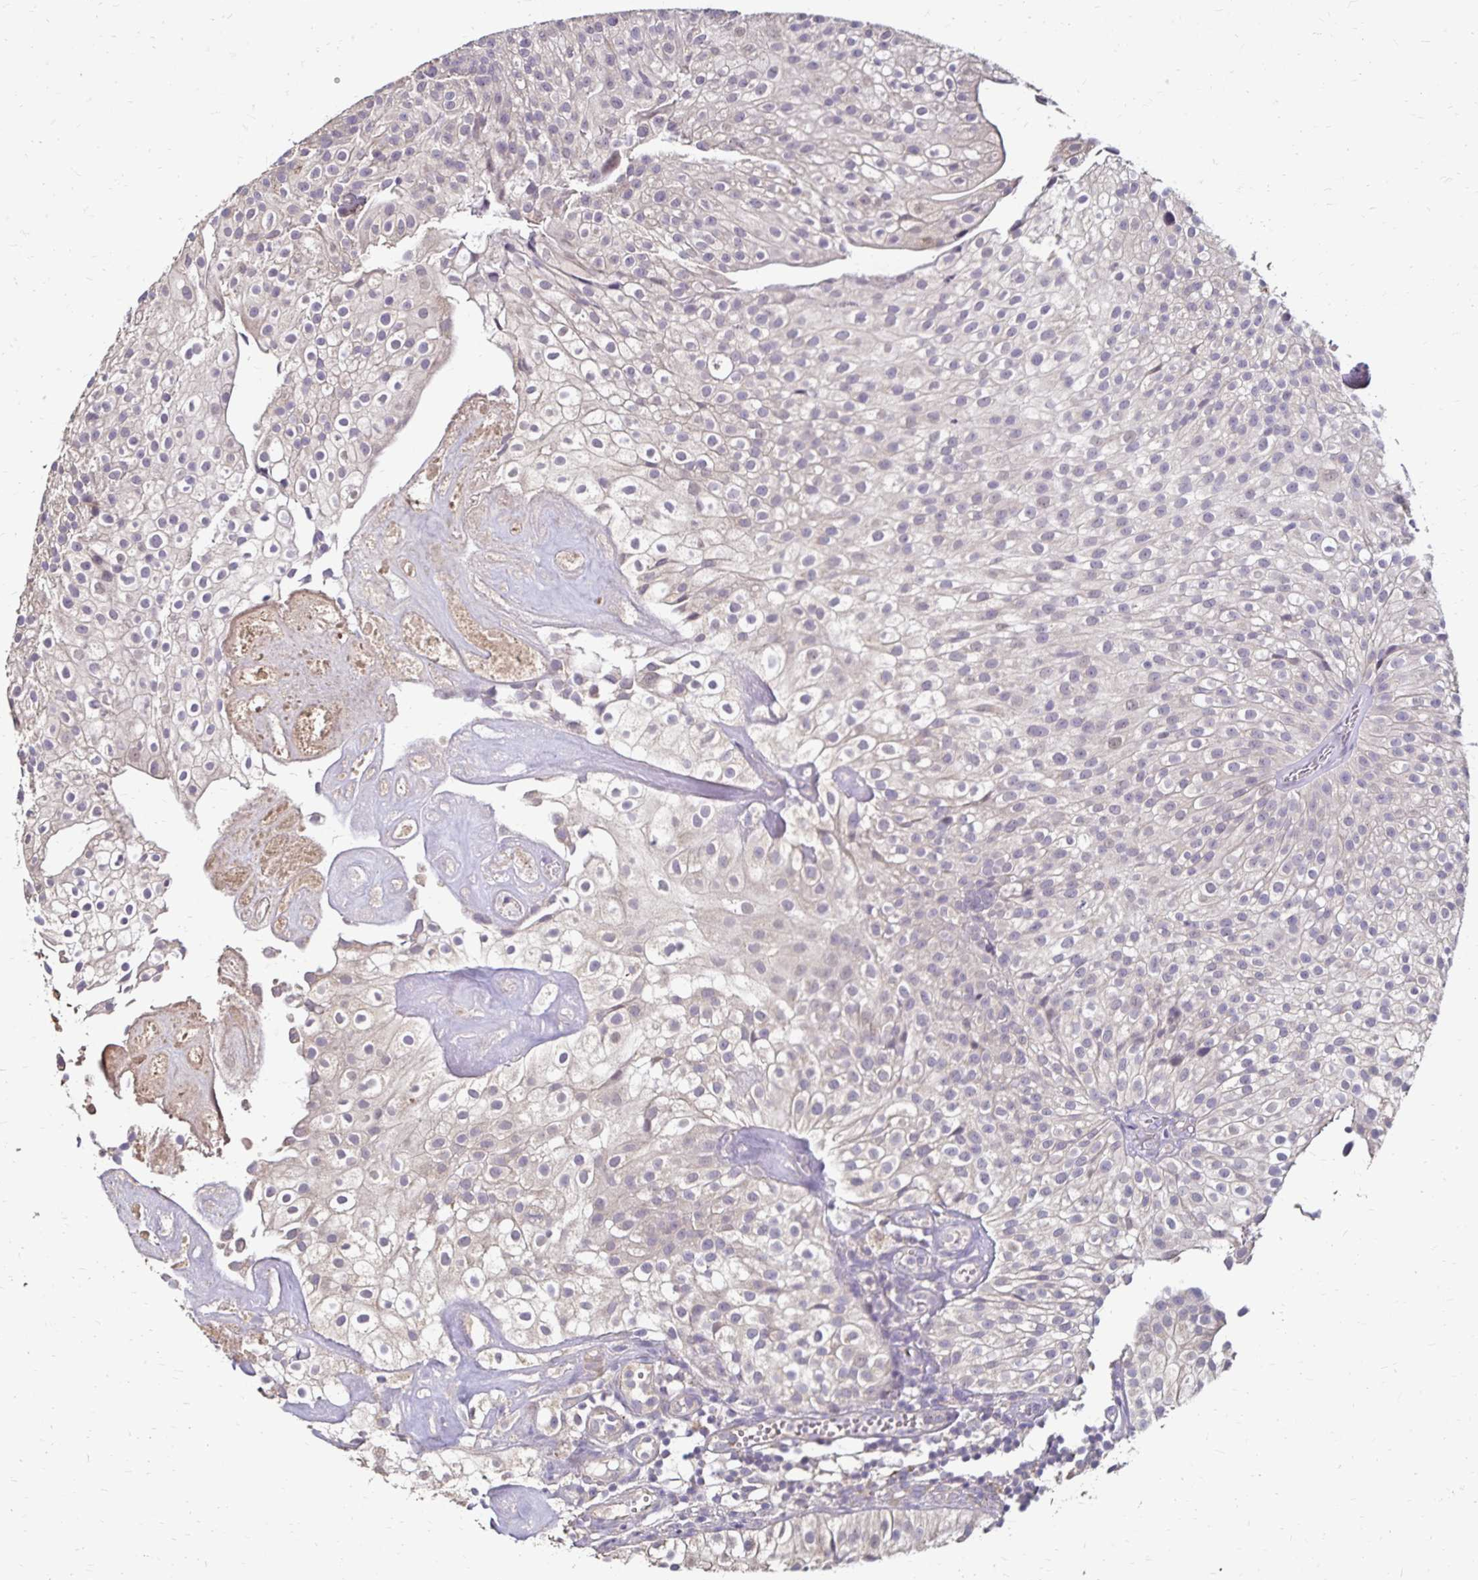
{"staining": {"intensity": "negative", "quantity": "none", "location": "none"}, "tissue": "urothelial cancer", "cell_type": "Tumor cells", "image_type": "cancer", "snomed": [{"axis": "morphology", "description": "Urothelial carcinoma, Low grade"}, {"axis": "topography", "description": "Urinary bladder"}], "caption": "This is a photomicrograph of IHC staining of urothelial cancer, which shows no staining in tumor cells.", "gene": "EMC10", "patient": {"sex": "male", "age": 70}}